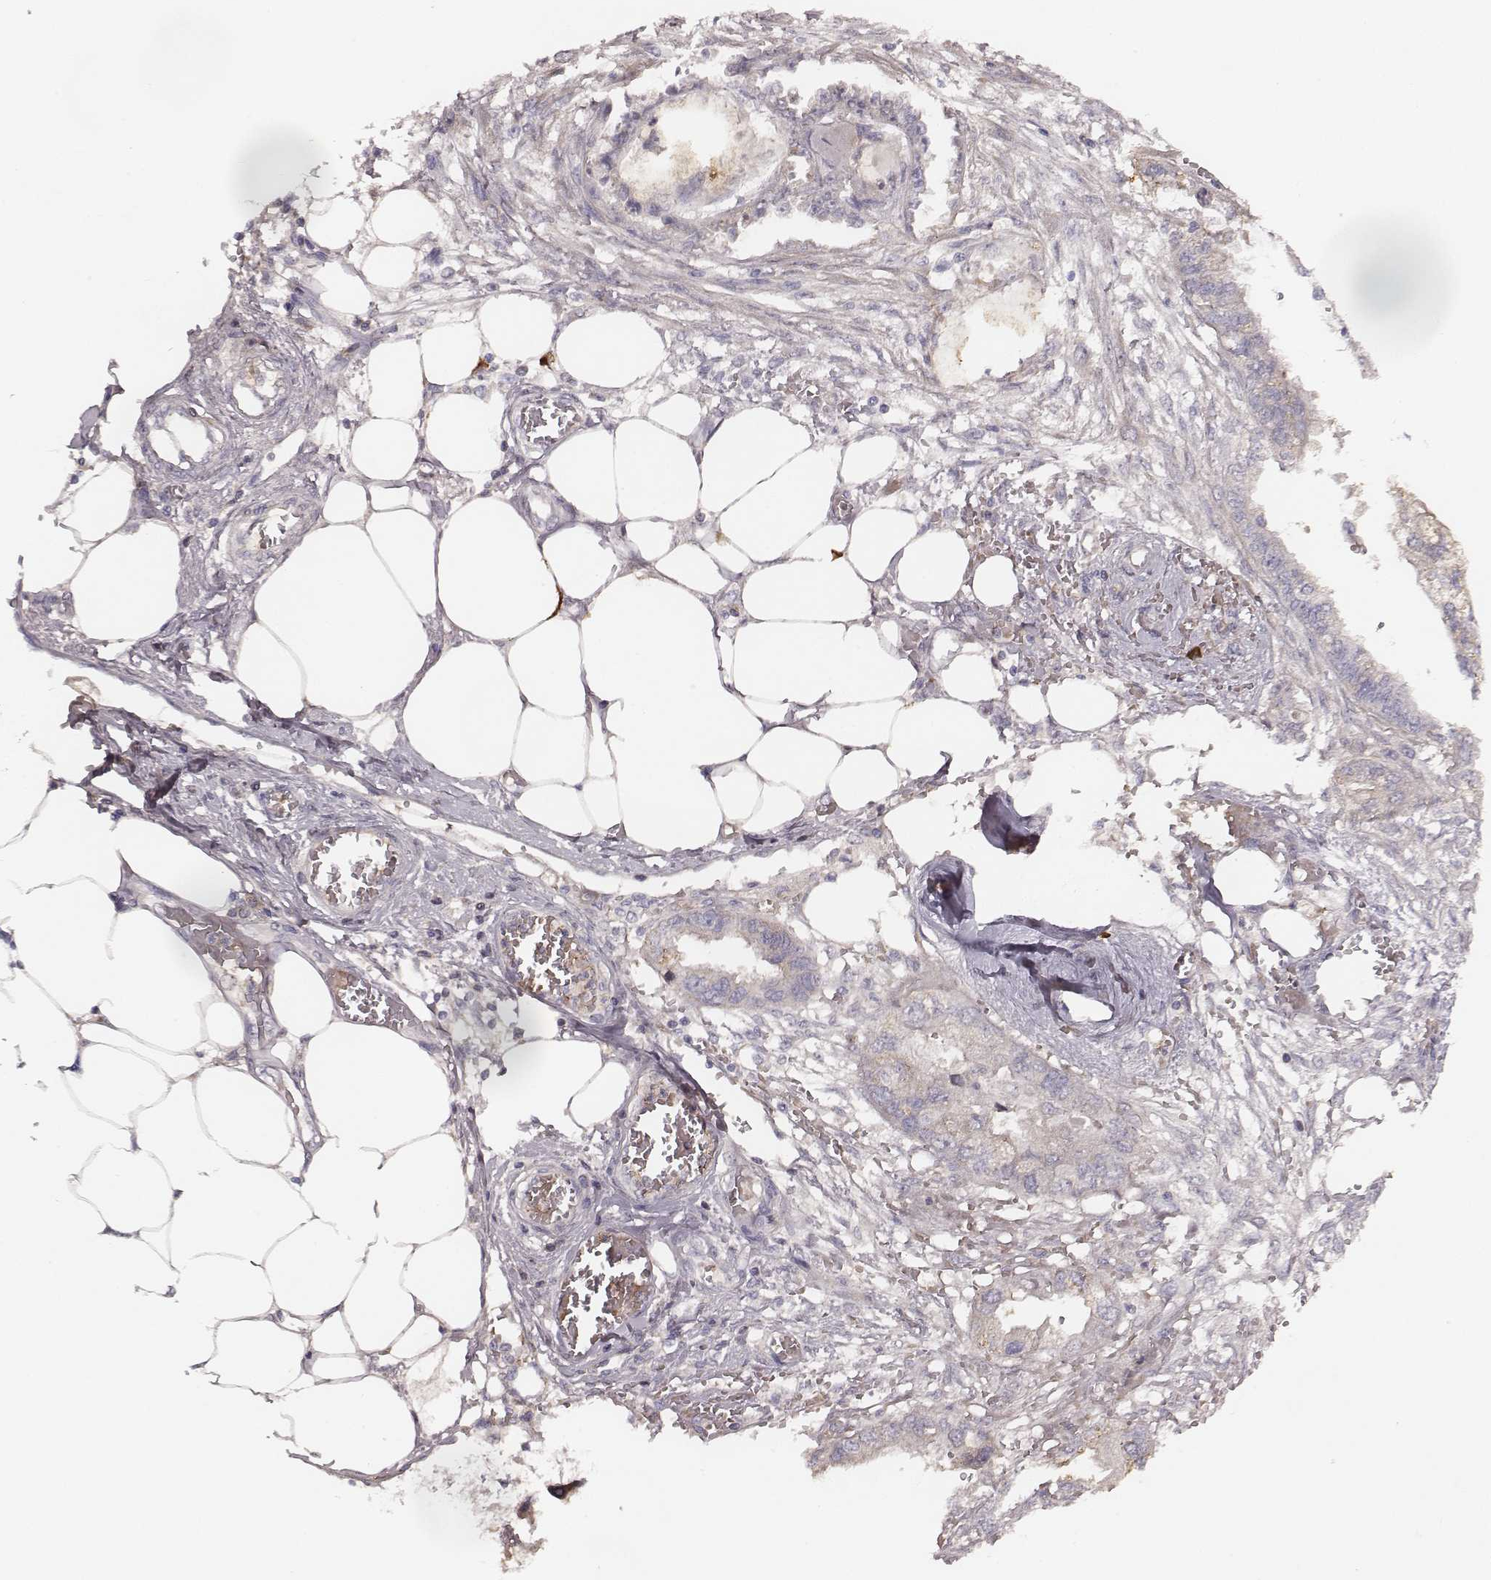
{"staining": {"intensity": "negative", "quantity": "none", "location": "none"}, "tissue": "endometrial cancer", "cell_type": "Tumor cells", "image_type": "cancer", "snomed": [{"axis": "morphology", "description": "Adenocarcinoma, NOS"}, {"axis": "morphology", "description": "Adenocarcinoma, metastatic, NOS"}, {"axis": "topography", "description": "Adipose tissue"}, {"axis": "topography", "description": "Endometrium"}], "caption": "Tumor cells show no significant protein expression in endometrial cancer.", "gene": "SLC22A6", "patient": {"sex": "female", "age": 67}}